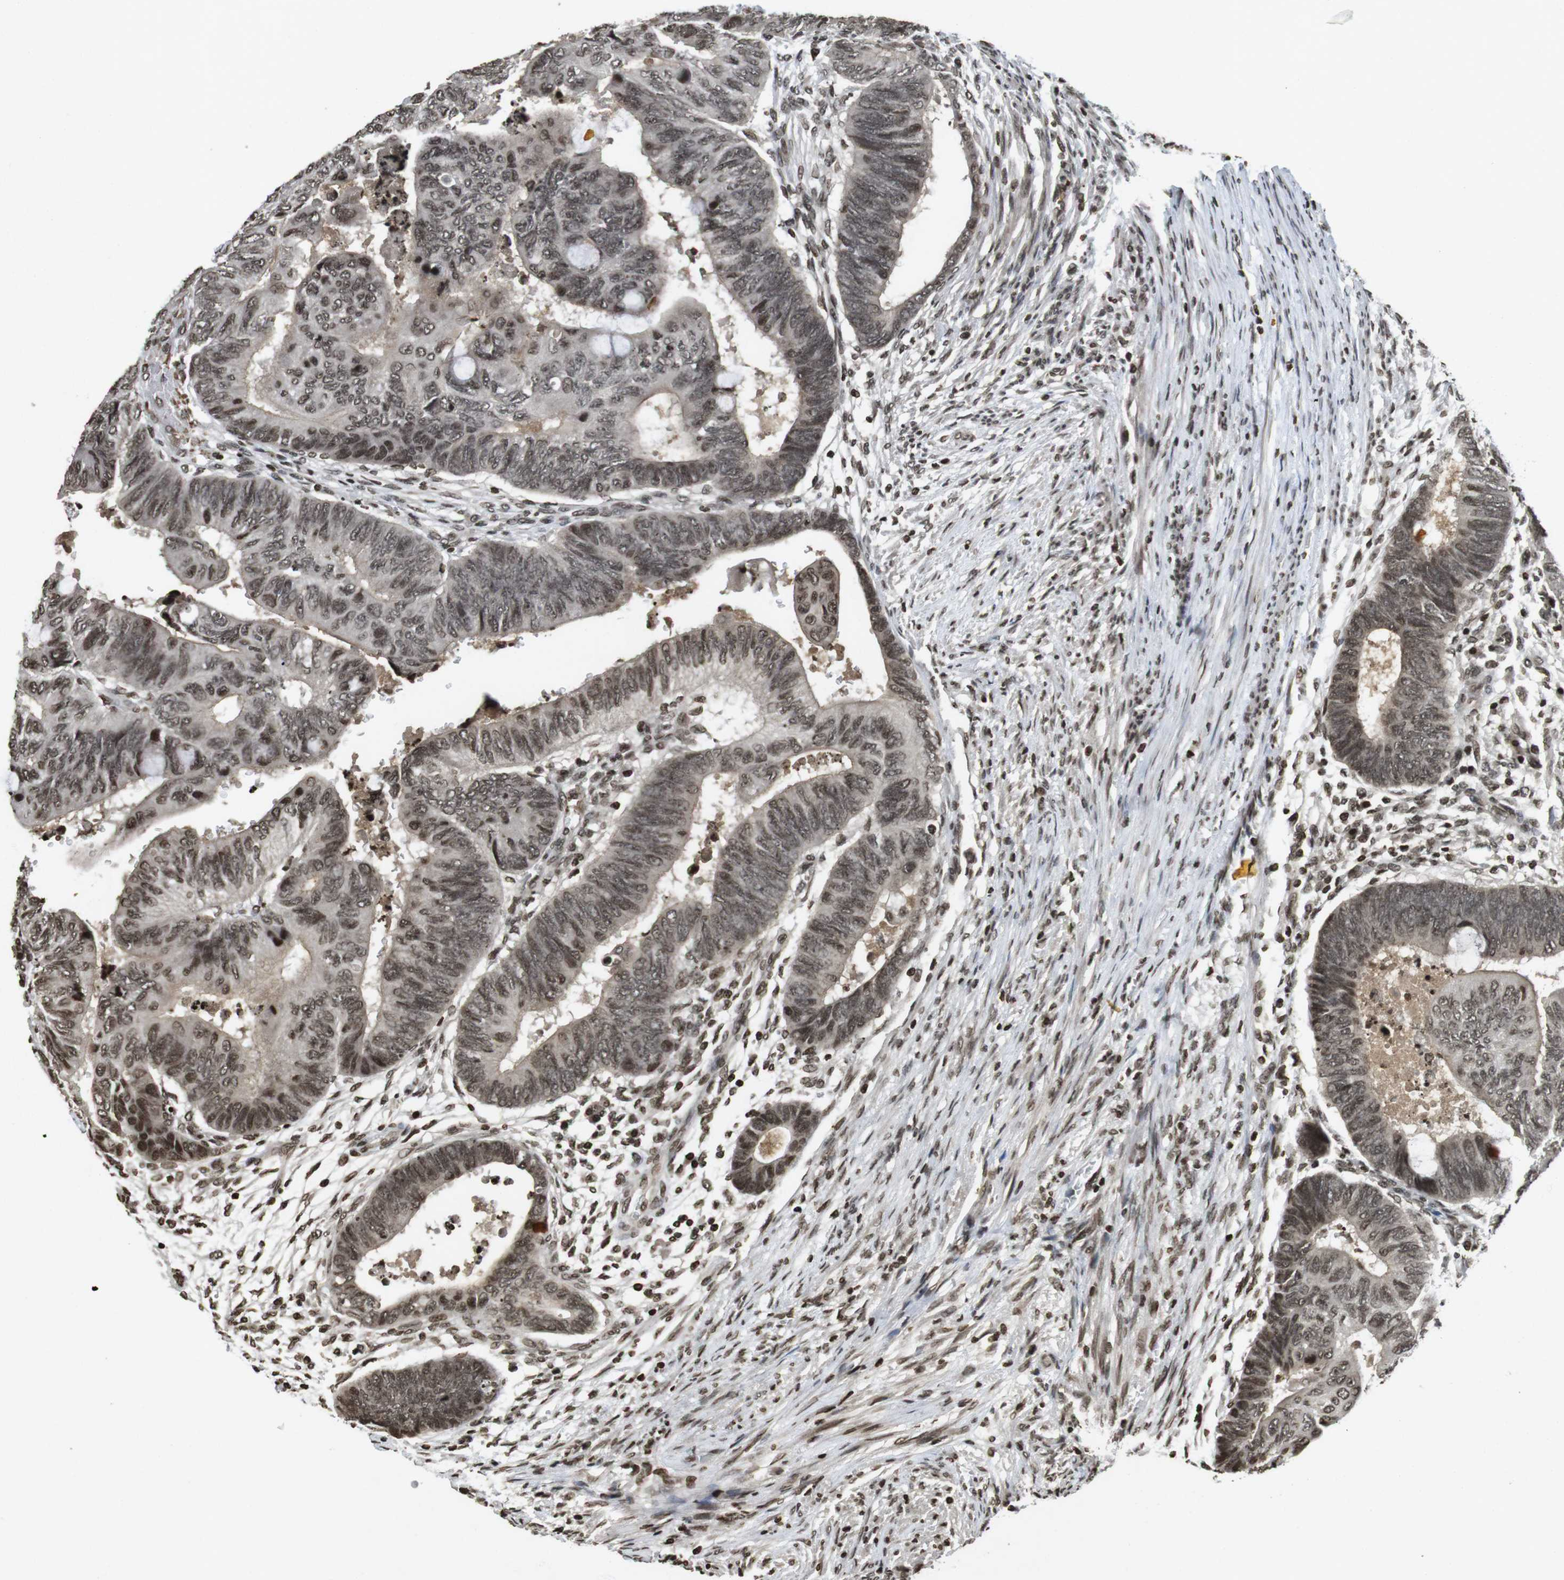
{"staining": {"intensity": "weak", "quantity": "25%-75%", "location": "cytoplasmic/membranous,nuclear"}, "tissue": "colorectal cancer", "cell_type": "Tumor cells", "image_type": "cancer", "snomed": [{"axis": "morphology", "description": "Normal tissue, NOS"}, {"axis": "morphology", "description": "Adenocarcinoma, NOS"}, {"axis": "topography", "description": "Rectum"}, {"axis": "topography", "description": "Peripheral nerve tissue"}], "caption": "Protein staining displays weak cytoplasmic/membranous and nuclear staining in approximately 25%-75% of tumor cells in colorectal cancer (adenocarcinoma).", "gene": "FOXA3", "patient": {"sex": "male", "age": 92}}